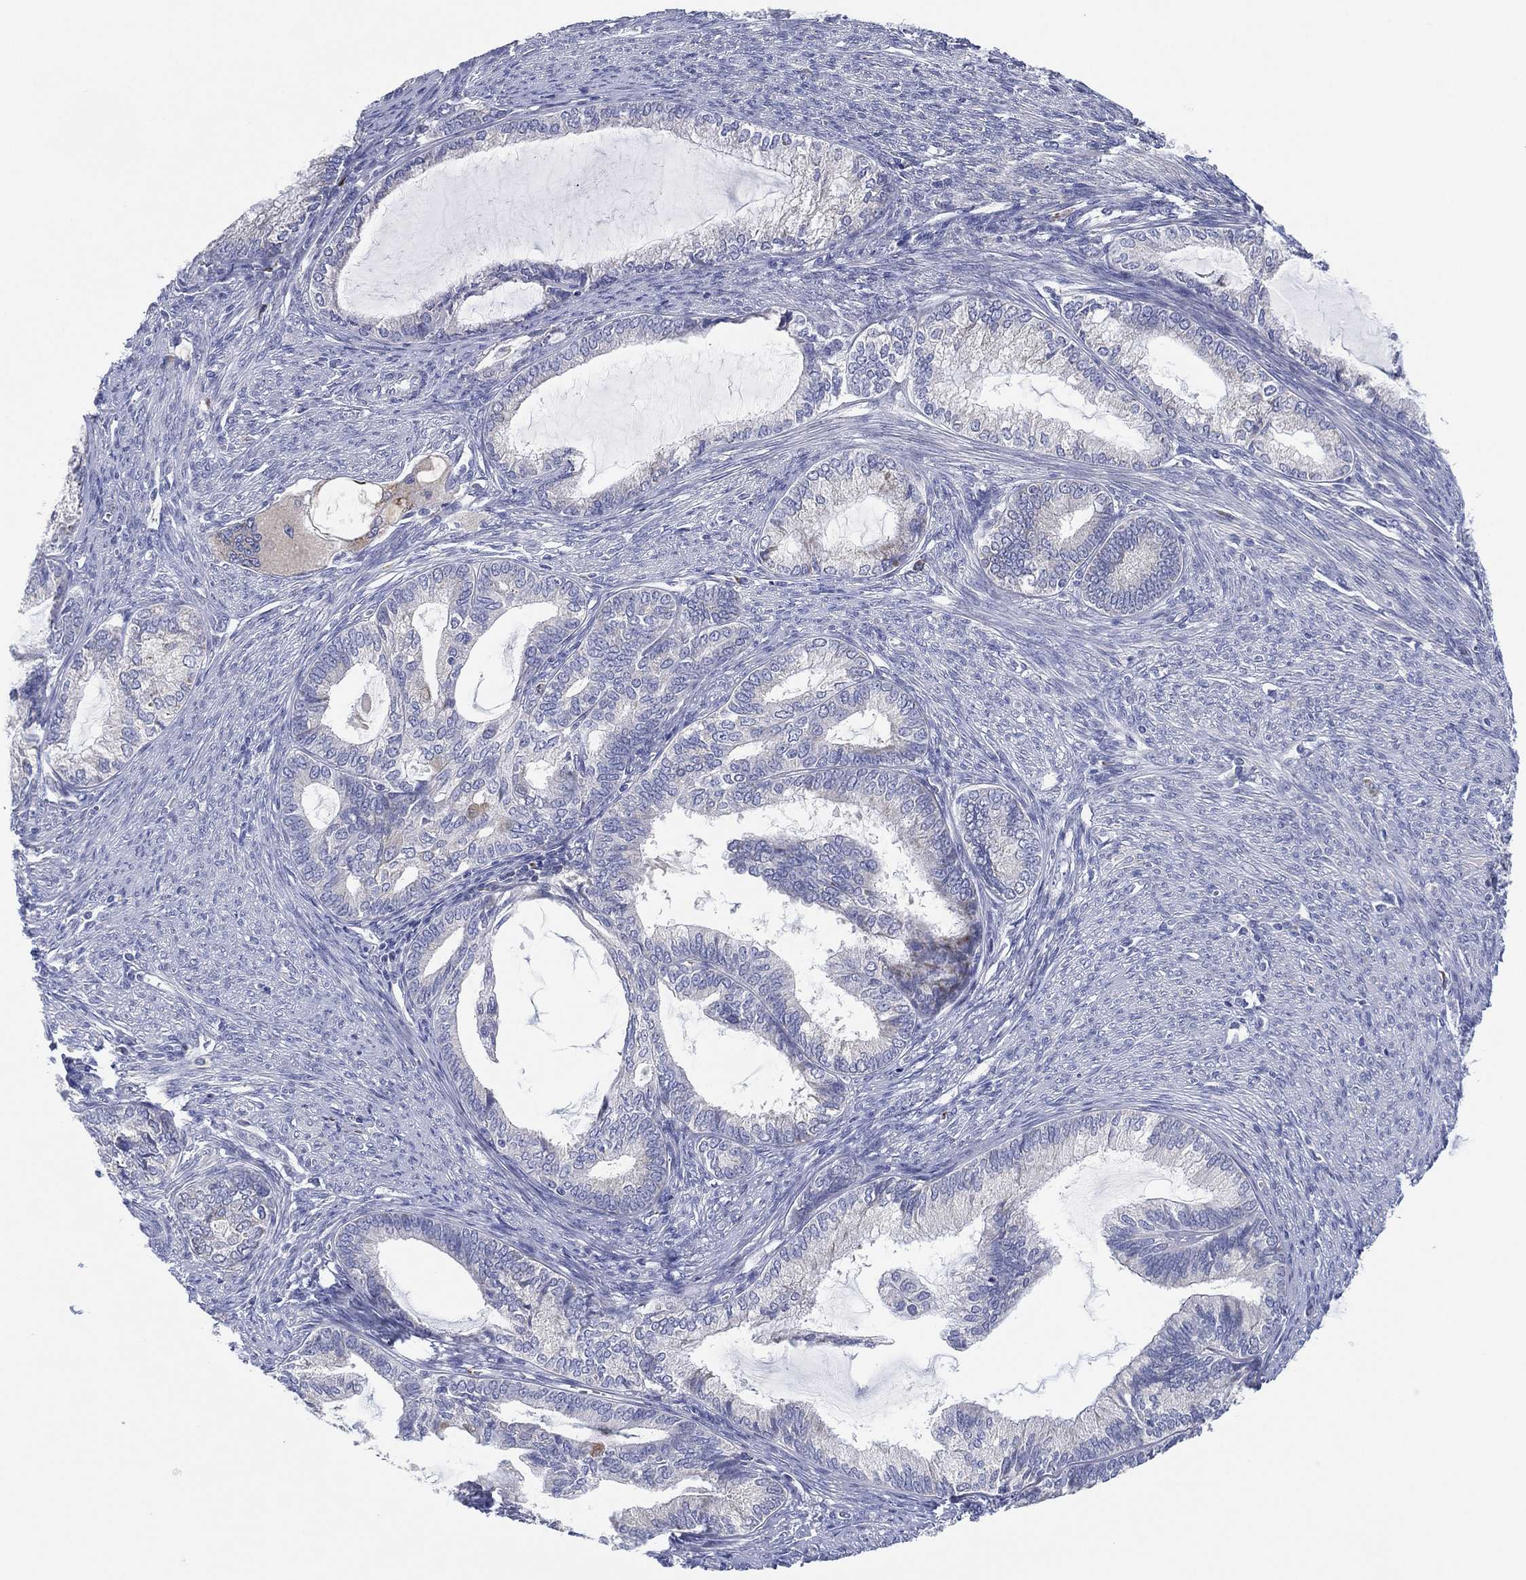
{"staining": {"intensity": "negative", "quantity": "none", "location": "none"}, "tissue": "endometrial cancer", "cell_type": "Tumor cells", "image_type": "cancer", "snomed": [{"axis": "morphology", "description": "Adenocarcinoma, NOS"}, {"axis": "topography", "description": "Endometrium"}], "caption": "The photomicrograph reveals no significant positivity in tumor cells of endometrial cancer (adenocarcinoma). (DAB (3,3'-diaminobenzidine) immunohistochemistry (IHC), high magnification).", "gene": "TMEM40", "patient": {"sex": "female", "age": 86}}